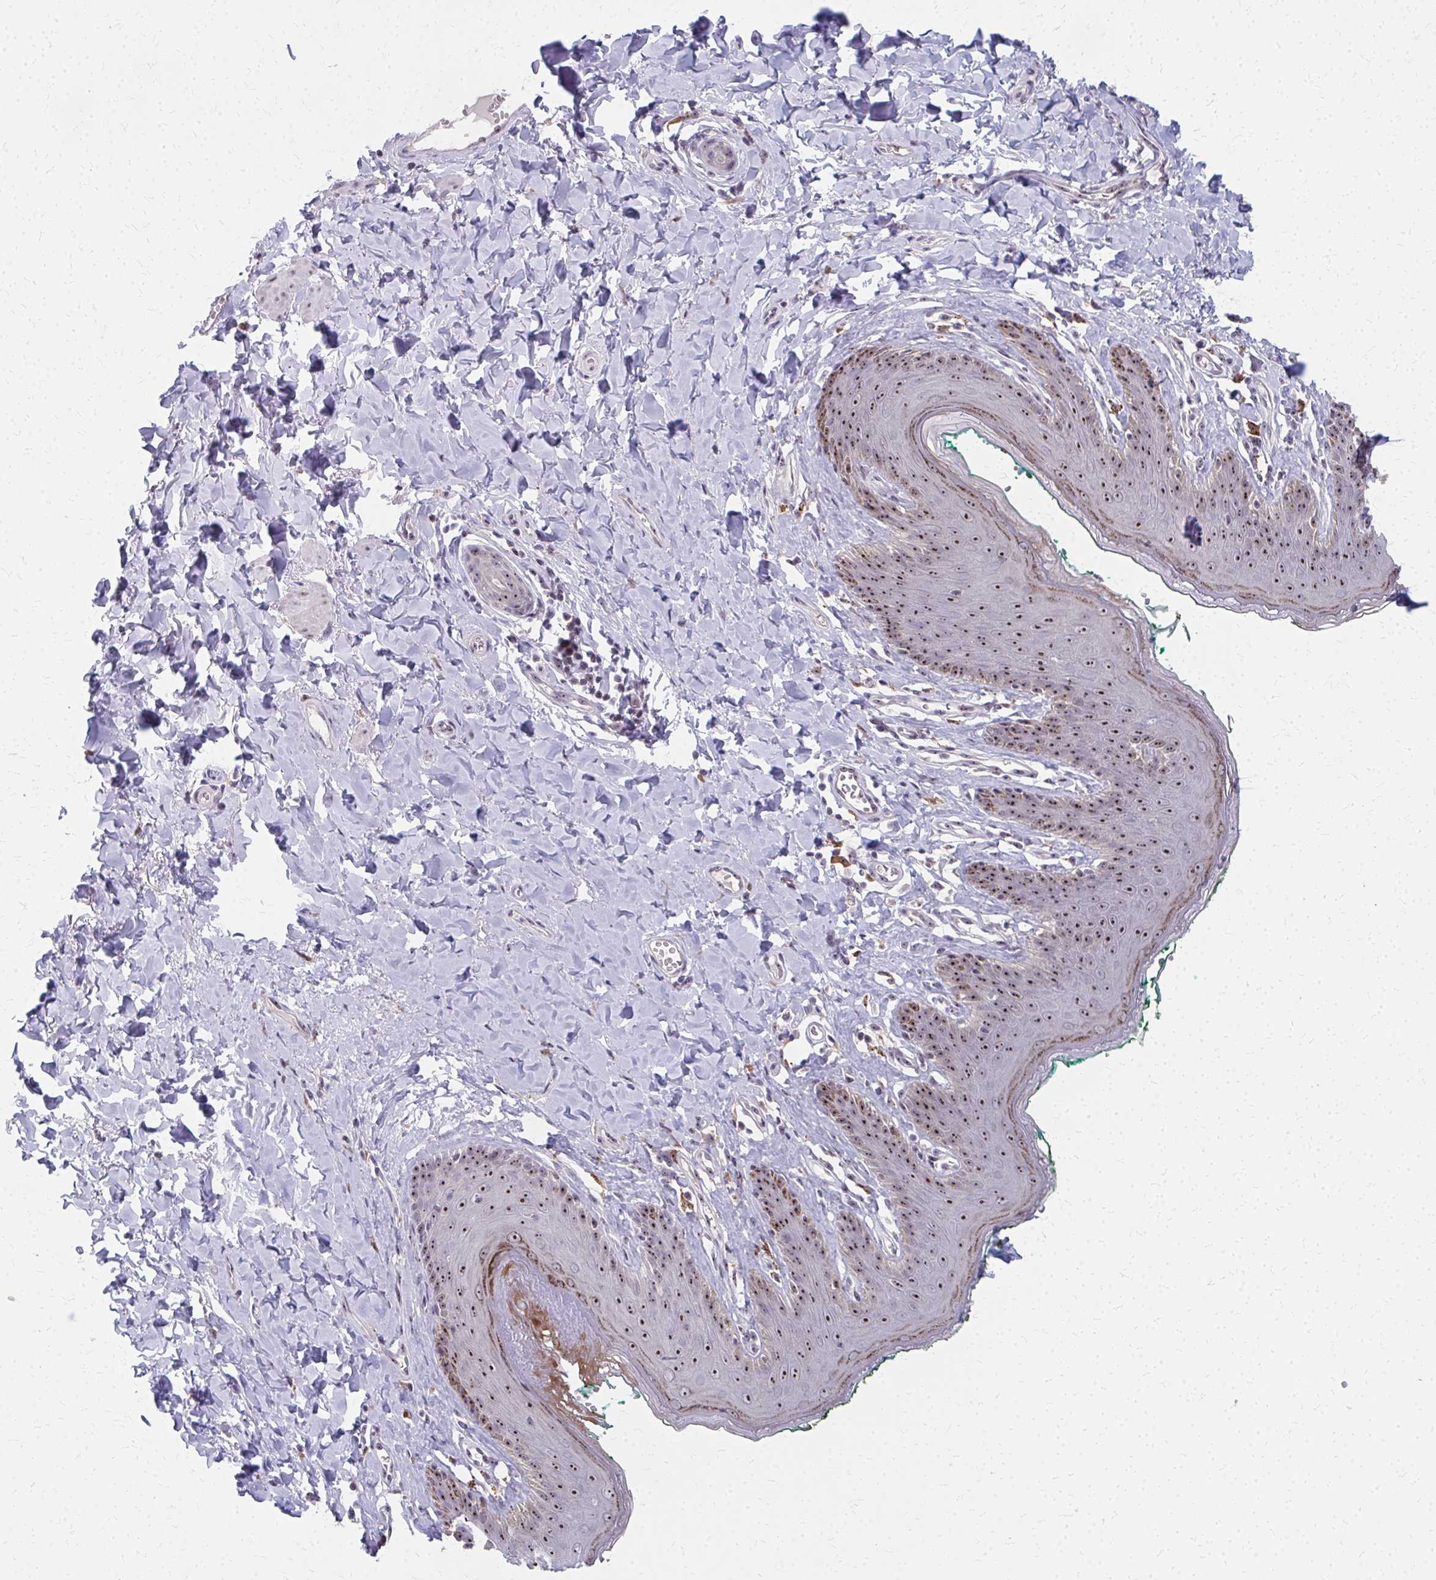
{"staining": {"intensity": "moderate", "quantity": ">75%", "location": "nuclear"}, "tissue": "skin", "cell_type": "Epidermal cells", "image_type": "normal", "snomed": [{"axis": "morphology", "description": "Normal tissue, NOS"}, {"axis": "topography", "description": "Vulva"}, {"axis": "topography", "description": "Peripheral nerve tissue"}], "caption": "Normal skin reveals moderate nuclear positivity in about >75% of epidermal cells (DAB IHC with brightfield microscopy, high magnification)..", "gene": "NUDT16", "patient": {"sex": "female", "age": 66}}